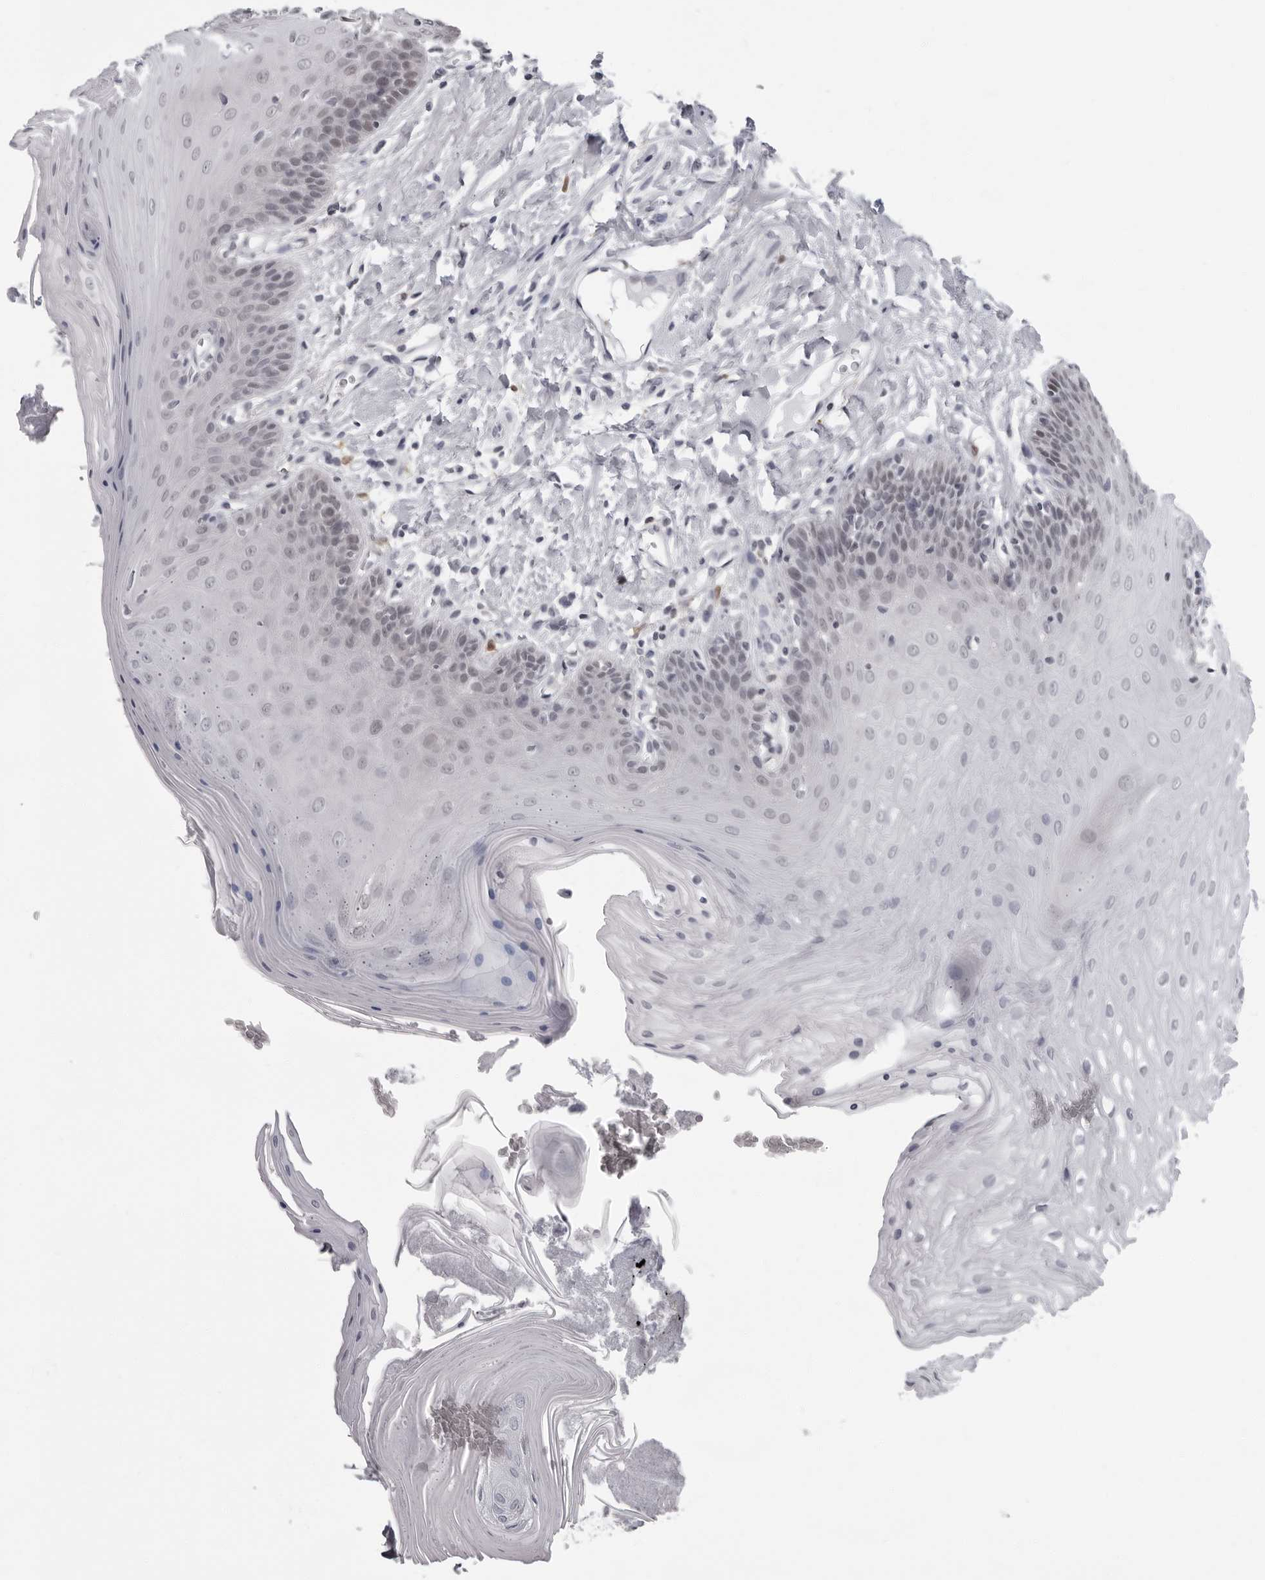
{"staining": {"intensity": "negative", "quantity": "none", "location": "none"}, "tissue": "oral mucosa", "cell_type": "Squamous epithelial cells", "image_type": "normal", "snomed": [{"axis": "morphology", "description": "Normal tissue, NOS"}, {"axis": "morphology", "description": "Squamous cell carcinoma, NOS"}, {"axis": "topography", "description": "Skeletal muscle"}, {"axis": "topography", "description": "Oral tissue"}, {"axis": "topography", "description": "Salivary gland"}, {"axis": "topography", "description": "Head-Neck"}], "caption": "The image demonstrates no significant expression in squamous epithelial cells of oral mucosa.", "gene": "LZIC", "patient": {"sex": "male", "age": 54}}